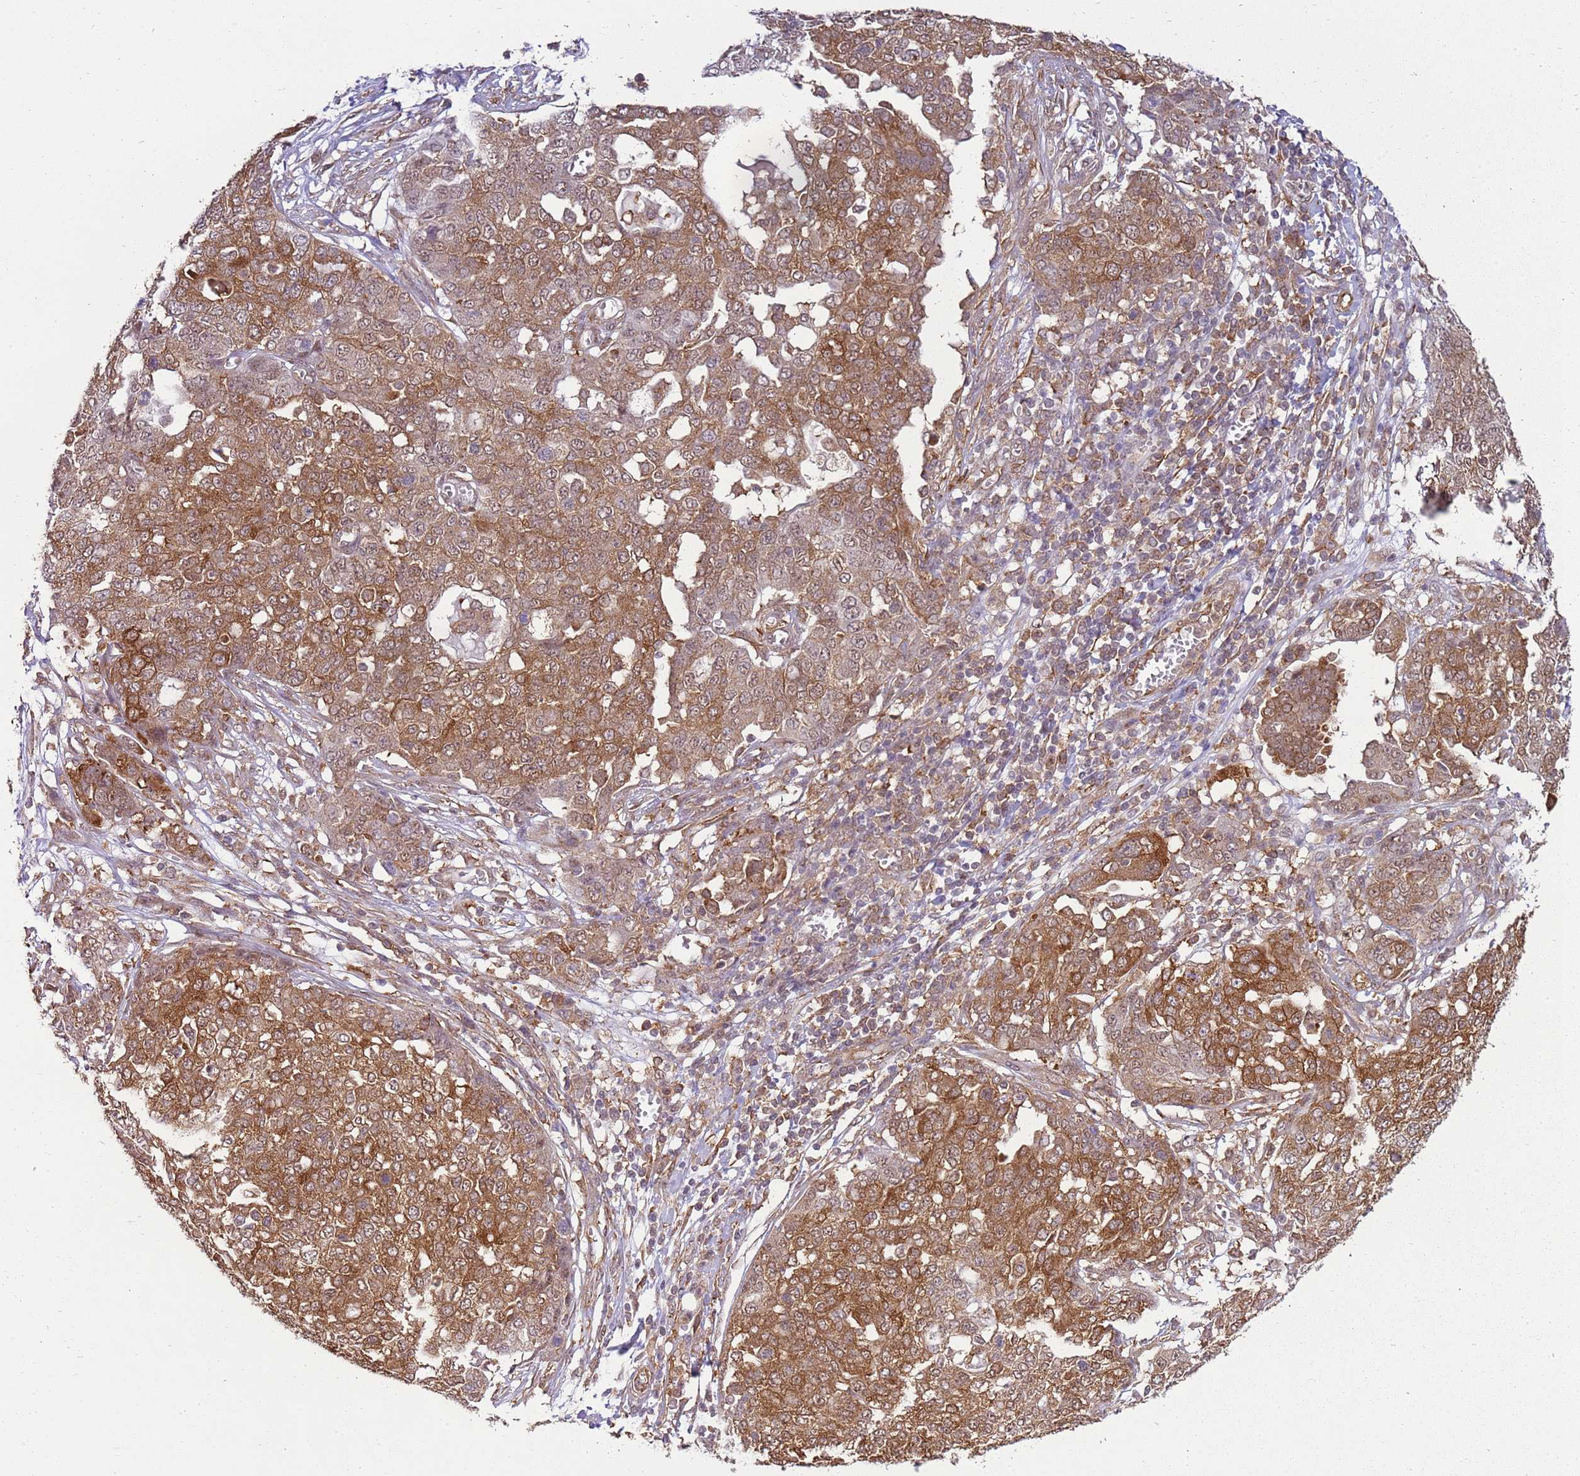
{"staining": {"intensity": "moderate", "quantity": ">75%", "location": "cytoplasmic/membranous"}, "tissue": "ovarian cancer", "cell_type": "Tumor cells", "image_type": "cancer", "snomed": [{"axis": "morphology", "description": "Cystadenocarcinoma, serous, NOS"}, {"axis": "topography", "description": "Soft tissue"}, {"axis": "topography", "description": "Ovary"}], "caption": "Immunohistochemical staining of human serous cystadenocarcinoma (ovarian) reveals medium levels of moderate cytoplasmic/membranous protein expression in about >75% of tumor cells. (IHC, brightfield microscopy, high magnification).", "gene": "GABRE", "patient": {"sex": "female", "age": 57}}